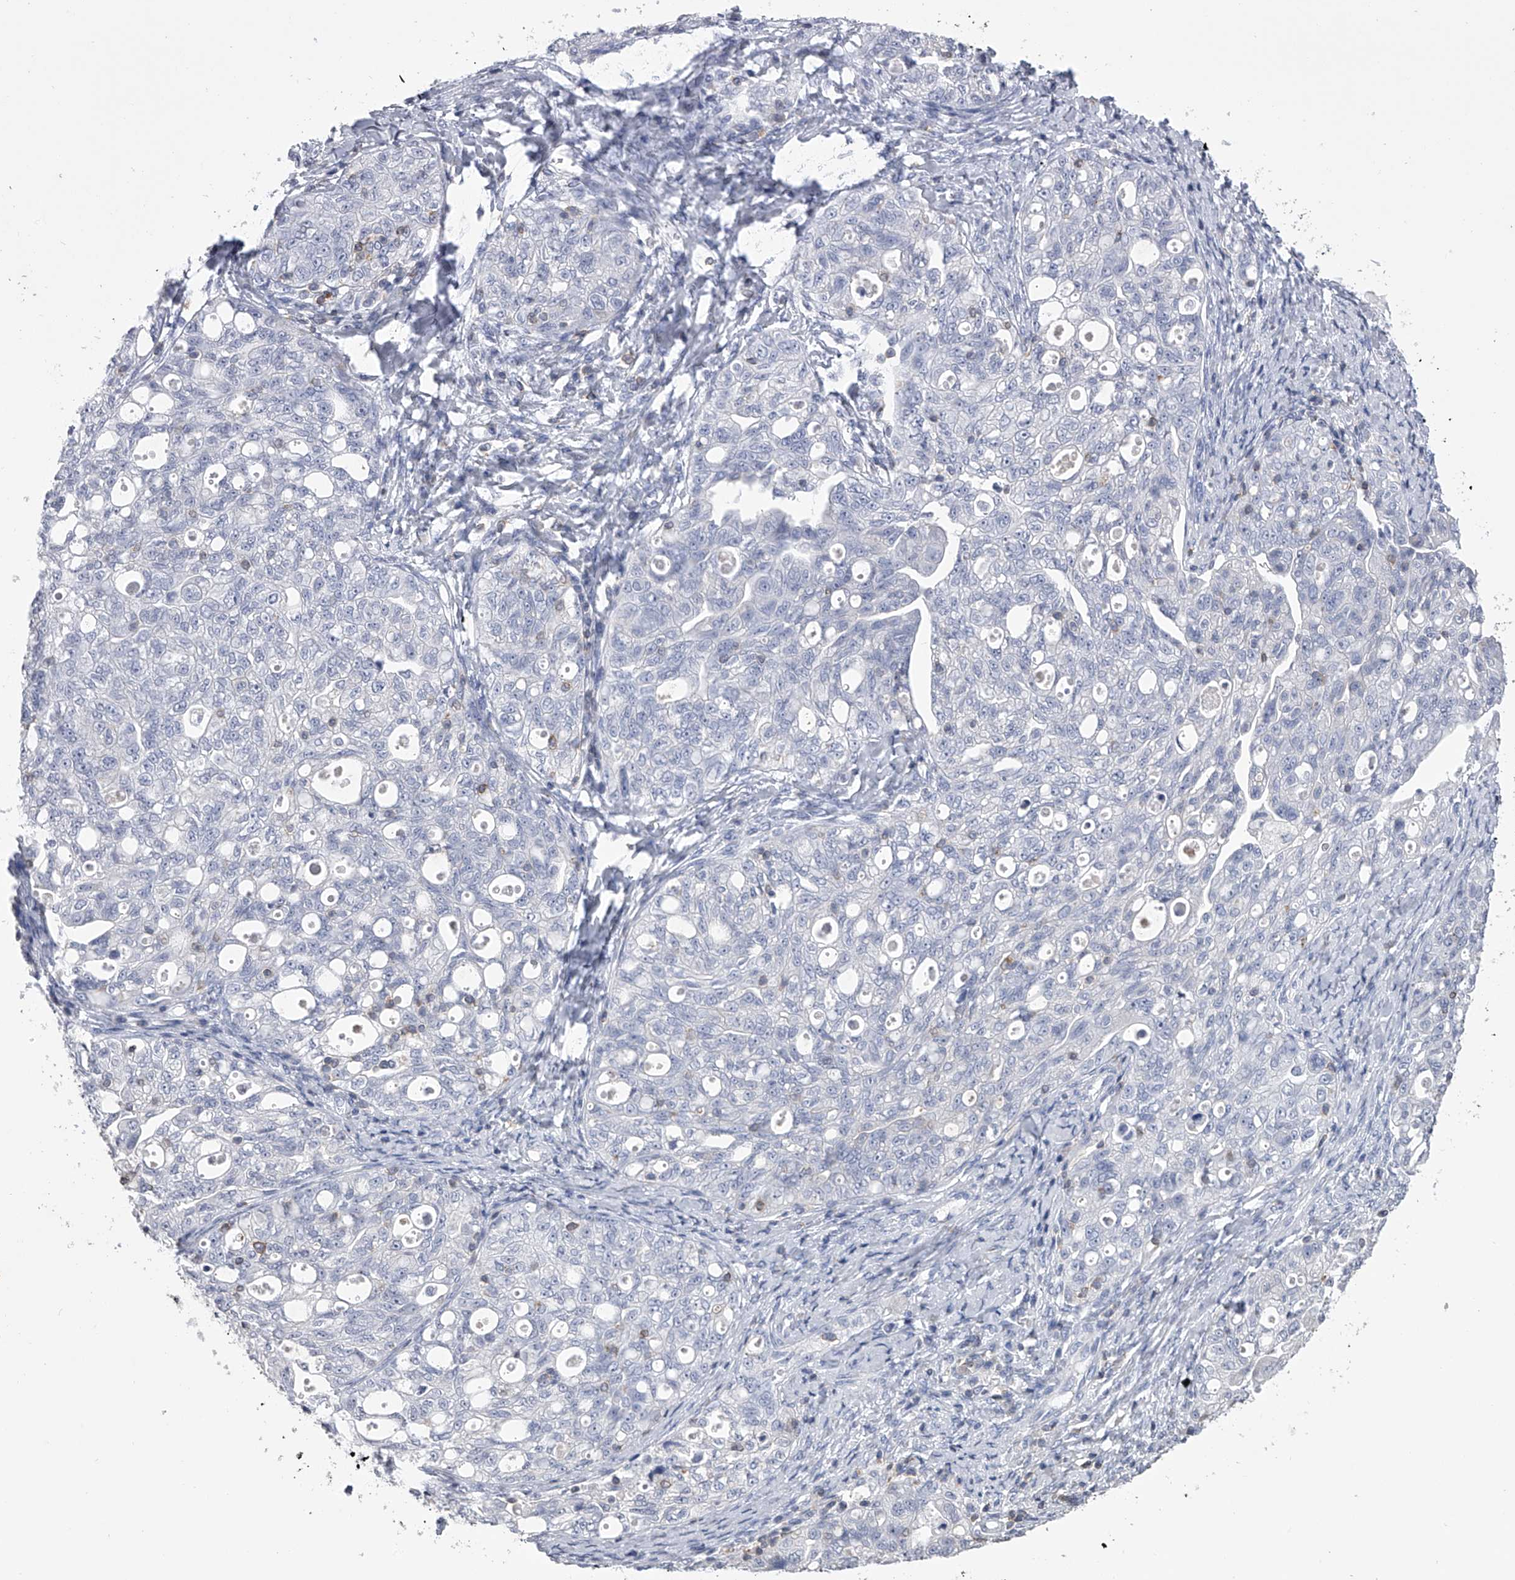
{"staining": {"intensity": "negative", "quantity": "none", "location": "none"}, "tissue": "ovarian cancer", "cell_type": "Tumor cells", "image_type": "cancer", "snomed": [{"axis": "morphology", "description": "Carcinoma, NOS"}, {"axis": "morphology", "description": "Cystadenocarcinoma, serous, NOS"}, {"axis": "topography", "description": "Ovary"}], "caption": "Micrograph shows no protein positivity in tumor cells of ovarian cancer tissue. (DAB (3,3'-diaminobenzidine) IHC visualized using brightfield microscopy, high magnification).", "gene": "TASP1", "patient": {"sex": "female", "age": 69}}